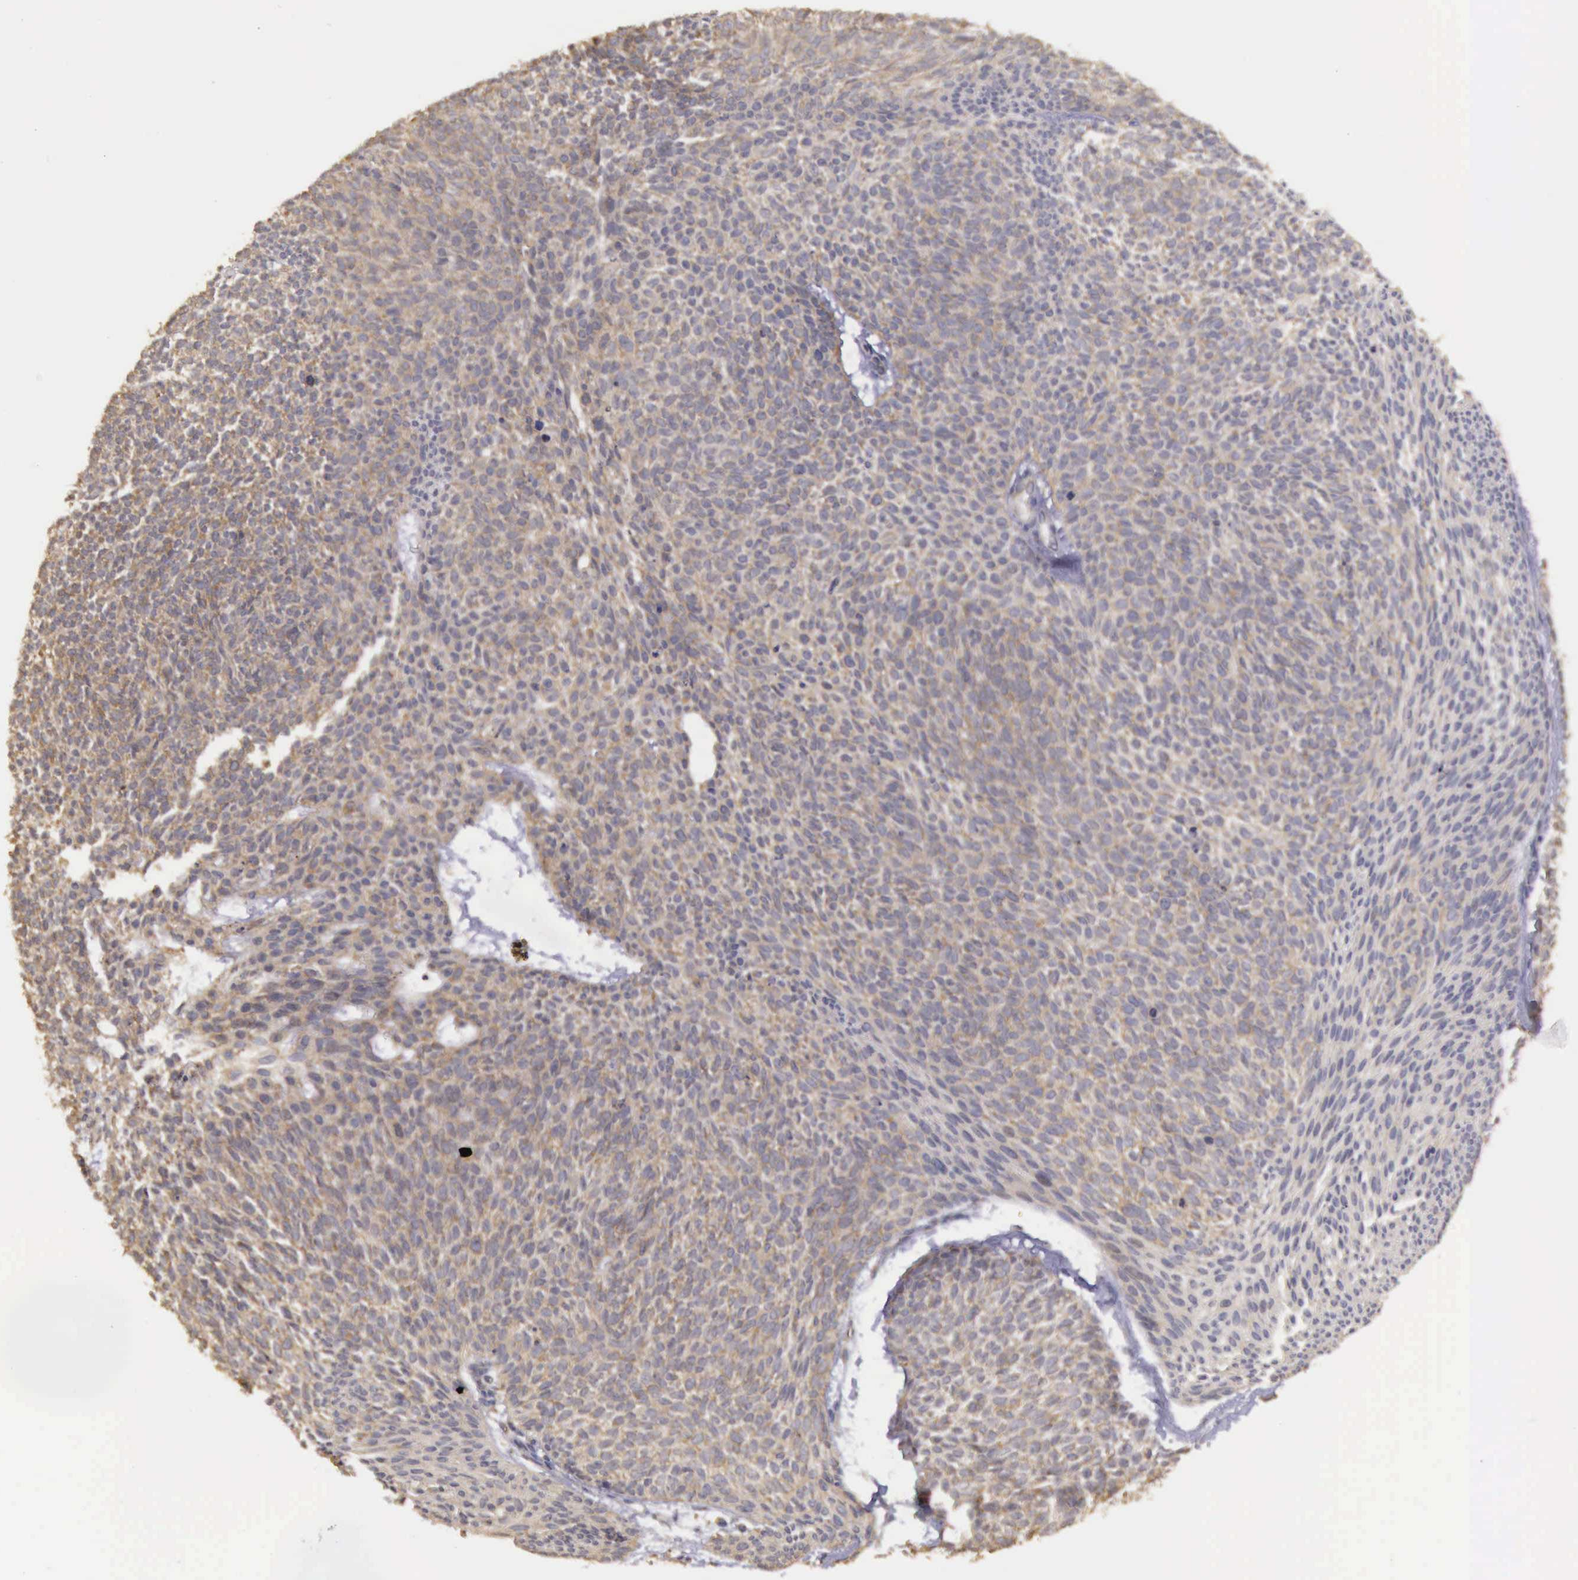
{"staining": {"intensity": "weak", "quantity": ">75%", "location": "cytoplasmic/membranous"}, "tissue": "skin cancer", "cell_type": "Tumor cells", "image_type": "cancer", "snomed": [{"axis": "morphology", "description": "Basal cell carcinoma"}, {"axis": "topography", "description": "Skin"}], "caption": "The micrograph exhibits immunohistochemical staining of basal cell carcinoma (skin). There is weak cytoplasmic/membranous positivity is present in about >75% of tumor cells. (DAB IHC with brightfield microscopy, high magnification).", "gene": "EIF5", "patient": {"sex": "male", "age": 84}}